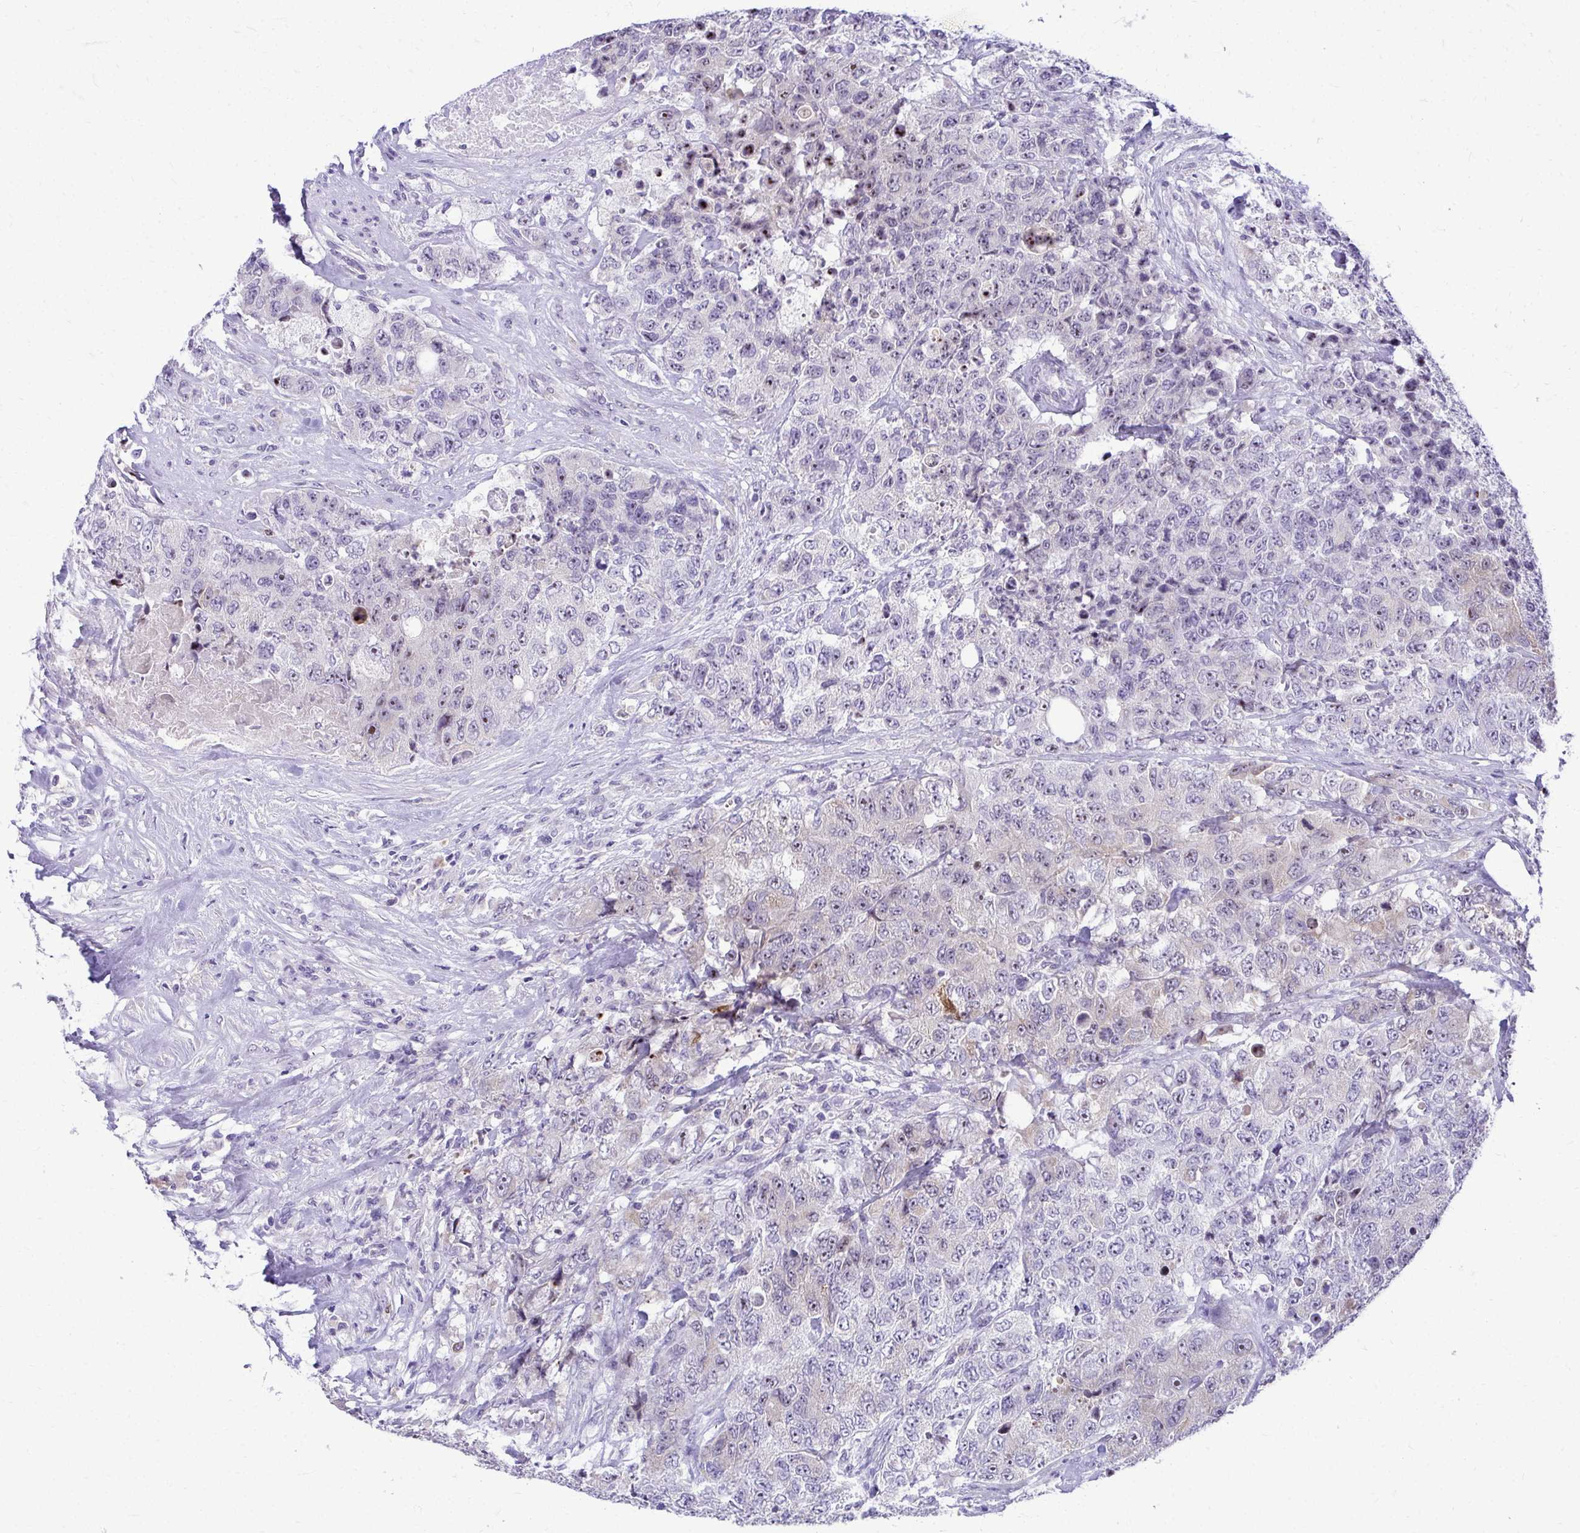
{"staining": {"intensity": "negative", "quantity": "none", "location": "none"}, "tissue": "urothelial cancer", "cell_type": "Tumor cells", "image_type": "cancer", "snomed": [{"axis": "morphology", "description": "Urothelial carcinoma, High grade"}, {"axis": "topography", "description": "Urinary bladder"}], "caption": "This is an immunohistochemistry histopathology image of high-grade urothelial carcinoma. There is no staining in tumor cells.", "gene": "NIFK", "patient": {"sex": "female", "age": 78}}